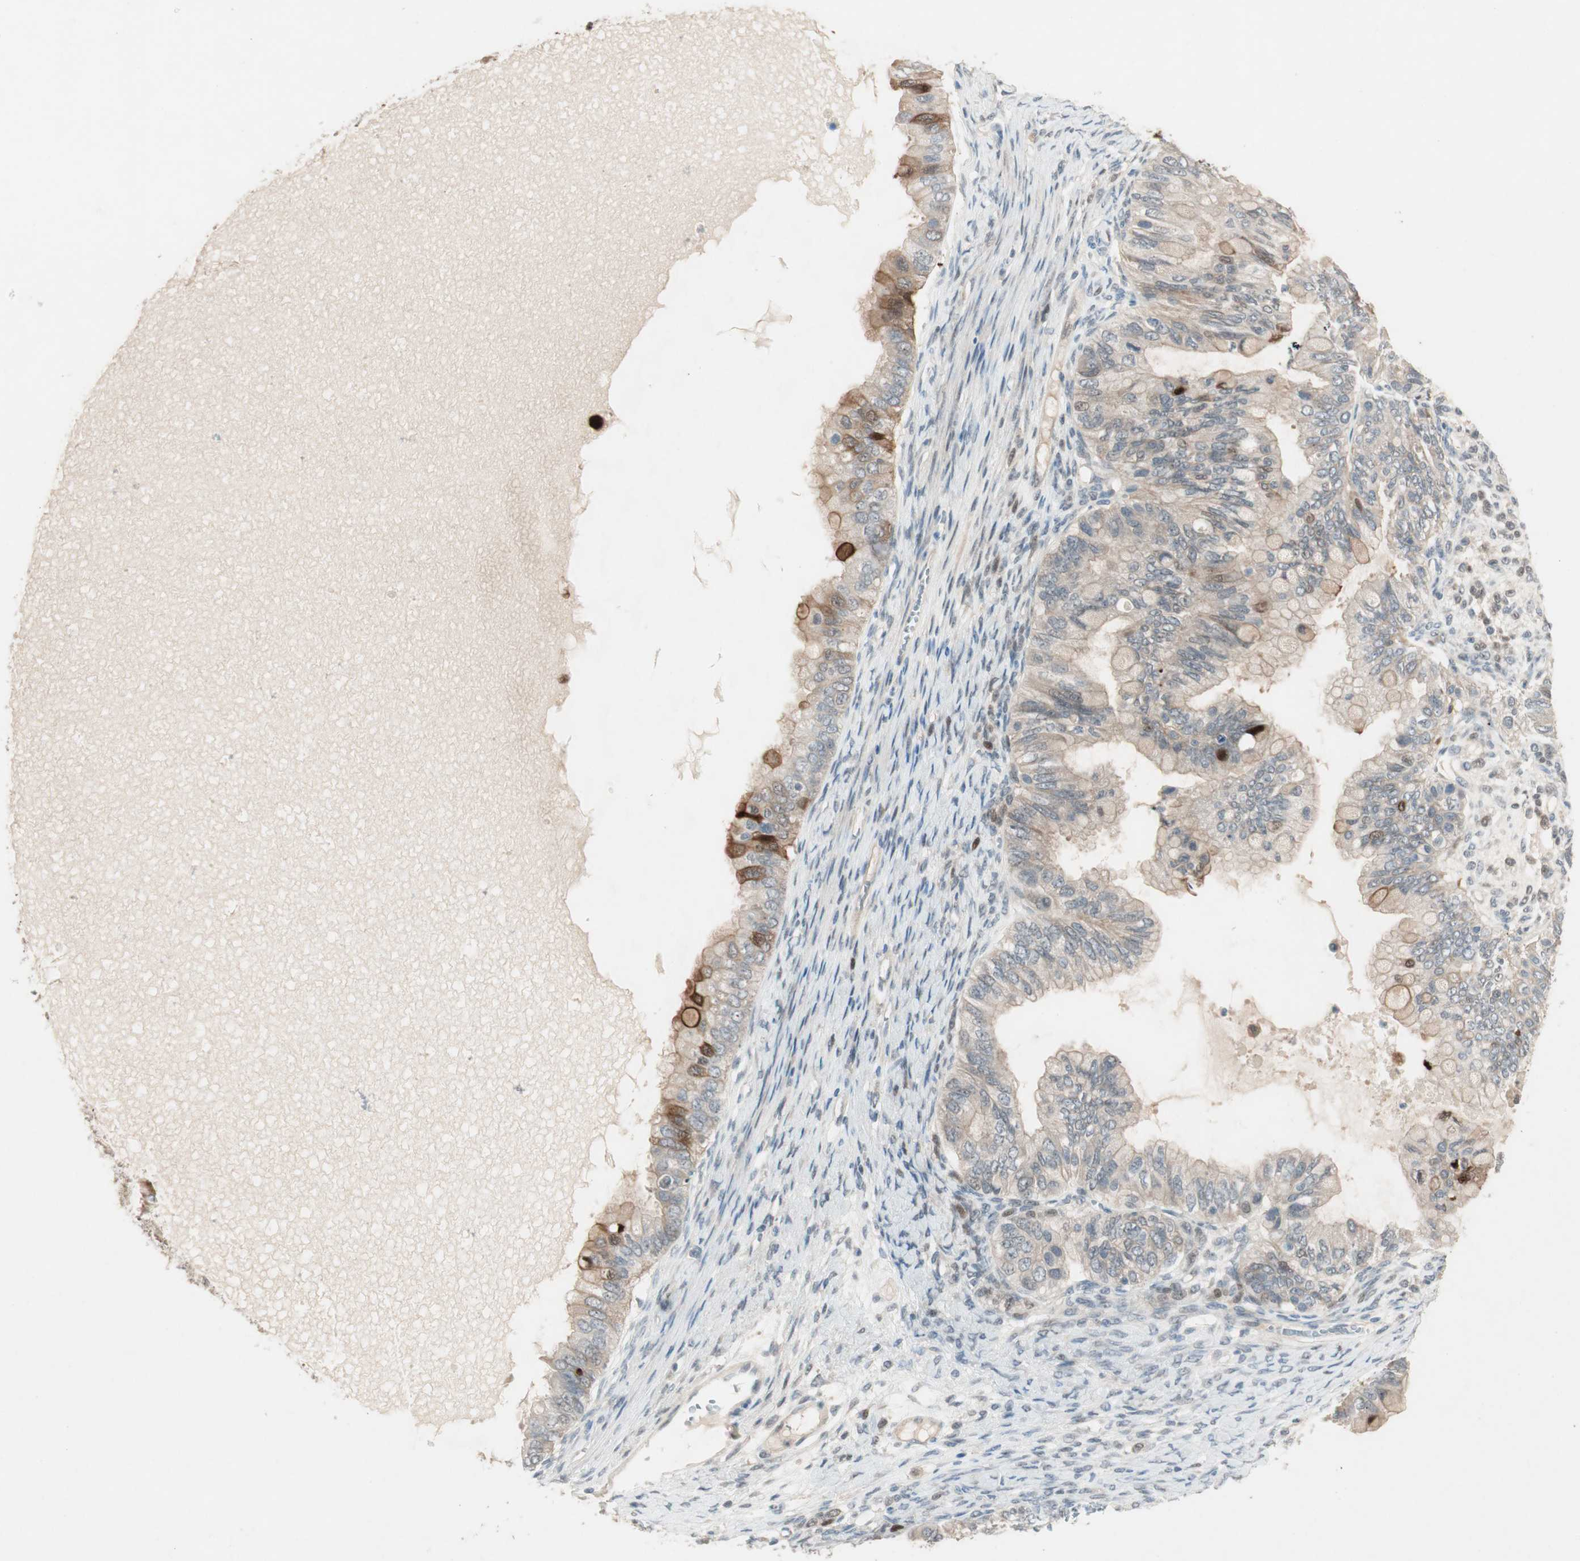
{"staining": {"intensity": "moderate", "quantity": "25%-75%", "location": "cytoplasmic/membranous"}, "tissue": "ovarian cancer", "cell_type": "Tumor cells", "image_type": "cancer", "snomed": [{"axis": "morphology", "description": "Cystadenocarcinoma, mucinous, NOS"}, {"axis": "topography", "description": "Ovary"}], "caption": "A high-resolution photomicrograph shows IHC staining of ovarian mucinous cystadenocarcinoma, which reveals moderate cytoplasmic/membranous staining in approximately 25%-75% of tumor cells.", "gene": "RTL6", "patient": {"sex": "female", "age": 80}}